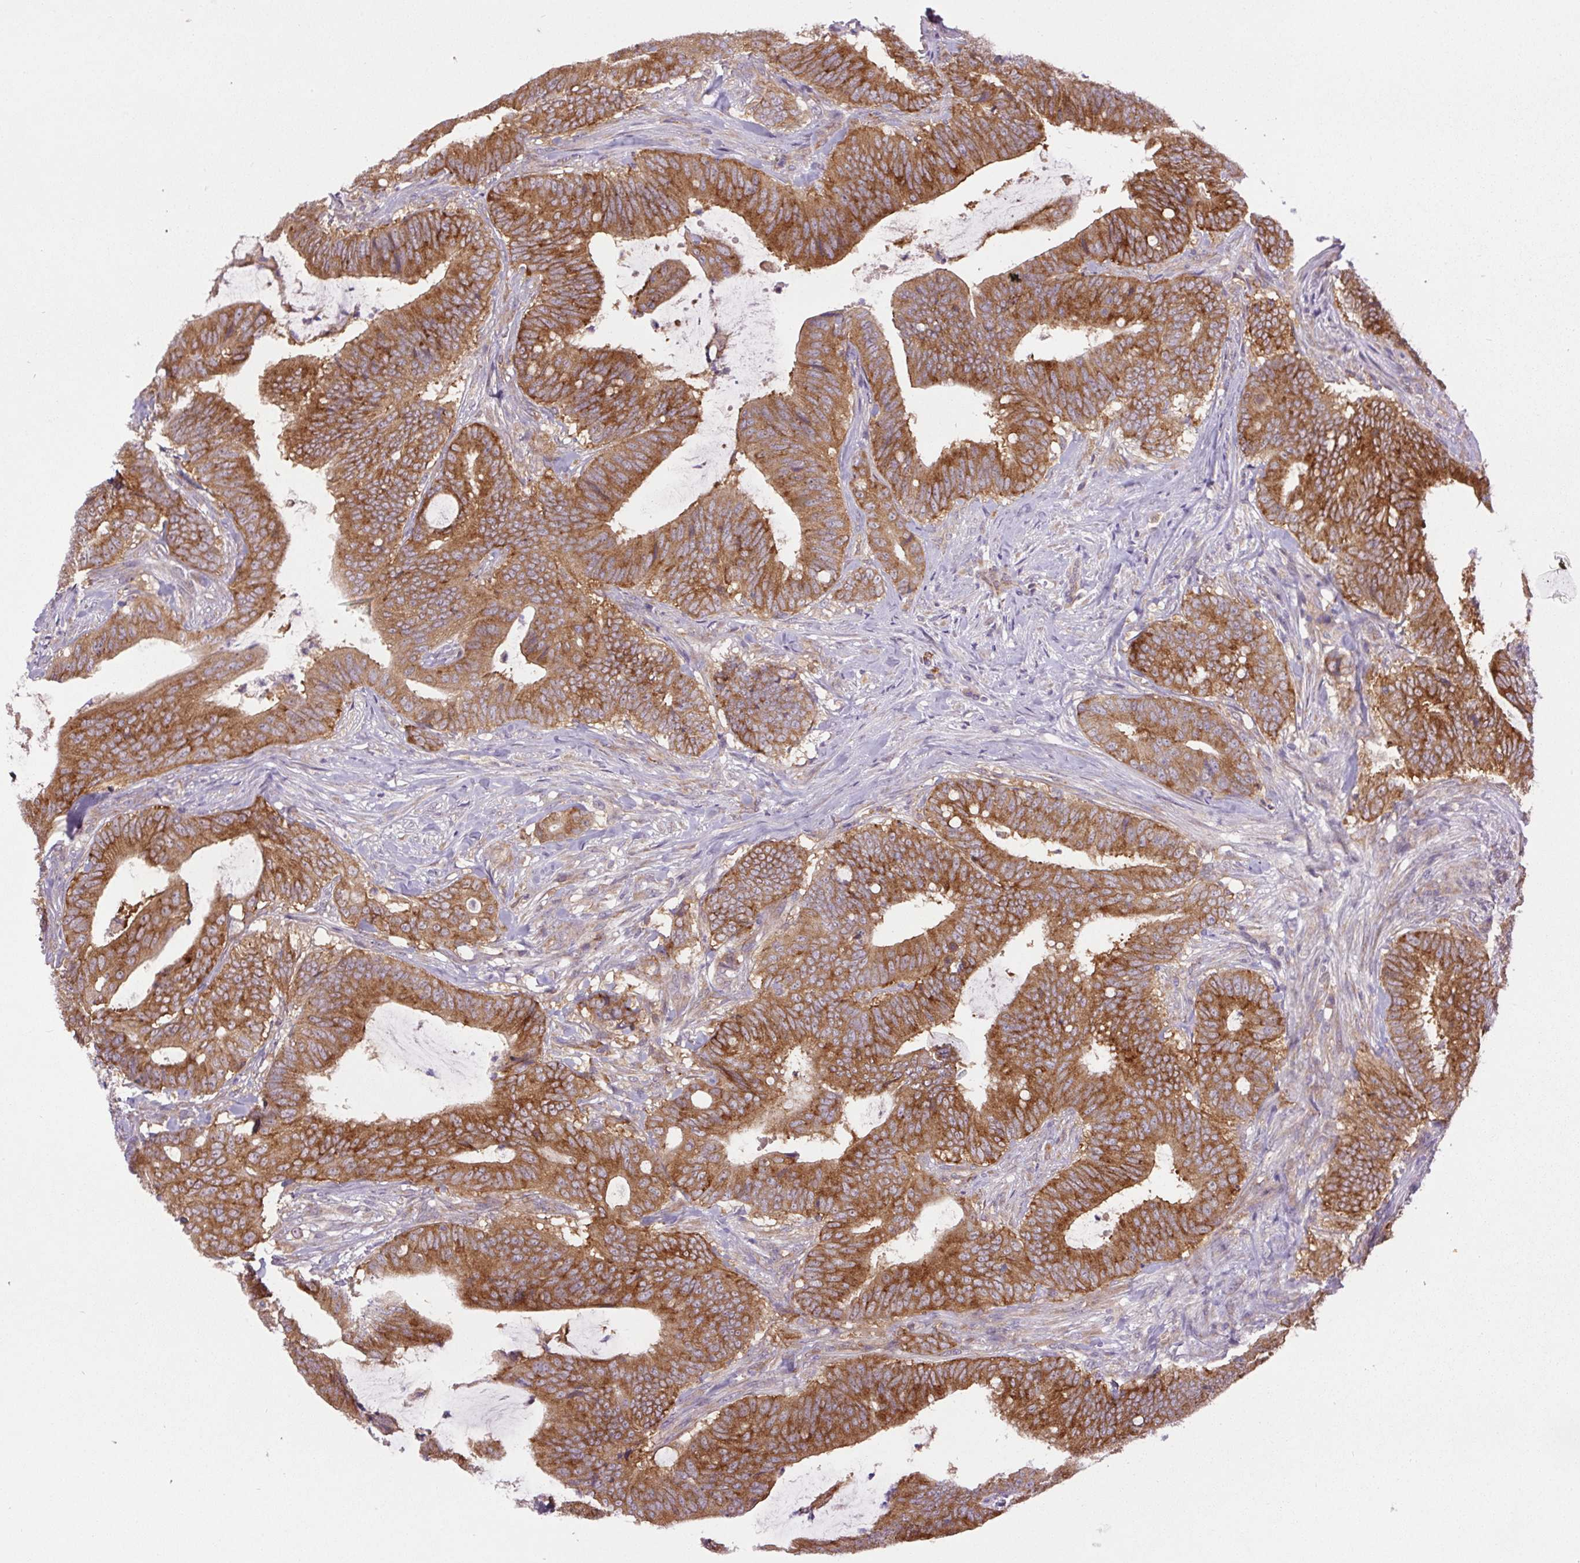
{"staining": {"intensity": "moderate", "quantity": ">75%", "location": "cytoplasmic/membranous"}, "tissue": "colorectal cancer", "cell_type": "Tumor cells", "image_type": "cancer", "snomed": [{"axis": "morphology", "description": "Adenocarcinoma, NOS"}, {"axis": "topography", "description": "Colon"}], "caption": "Immunohistochemistry (IHC) image of human adenocarcinoma (colorectal) stained for a protein (brown), which demonstrates medium levels of moderate cytoplasmic/membranous positivity in about >75% of tumor cells.", "gene": "MINK1", "patient": {"sex": "female", "age": 43}}